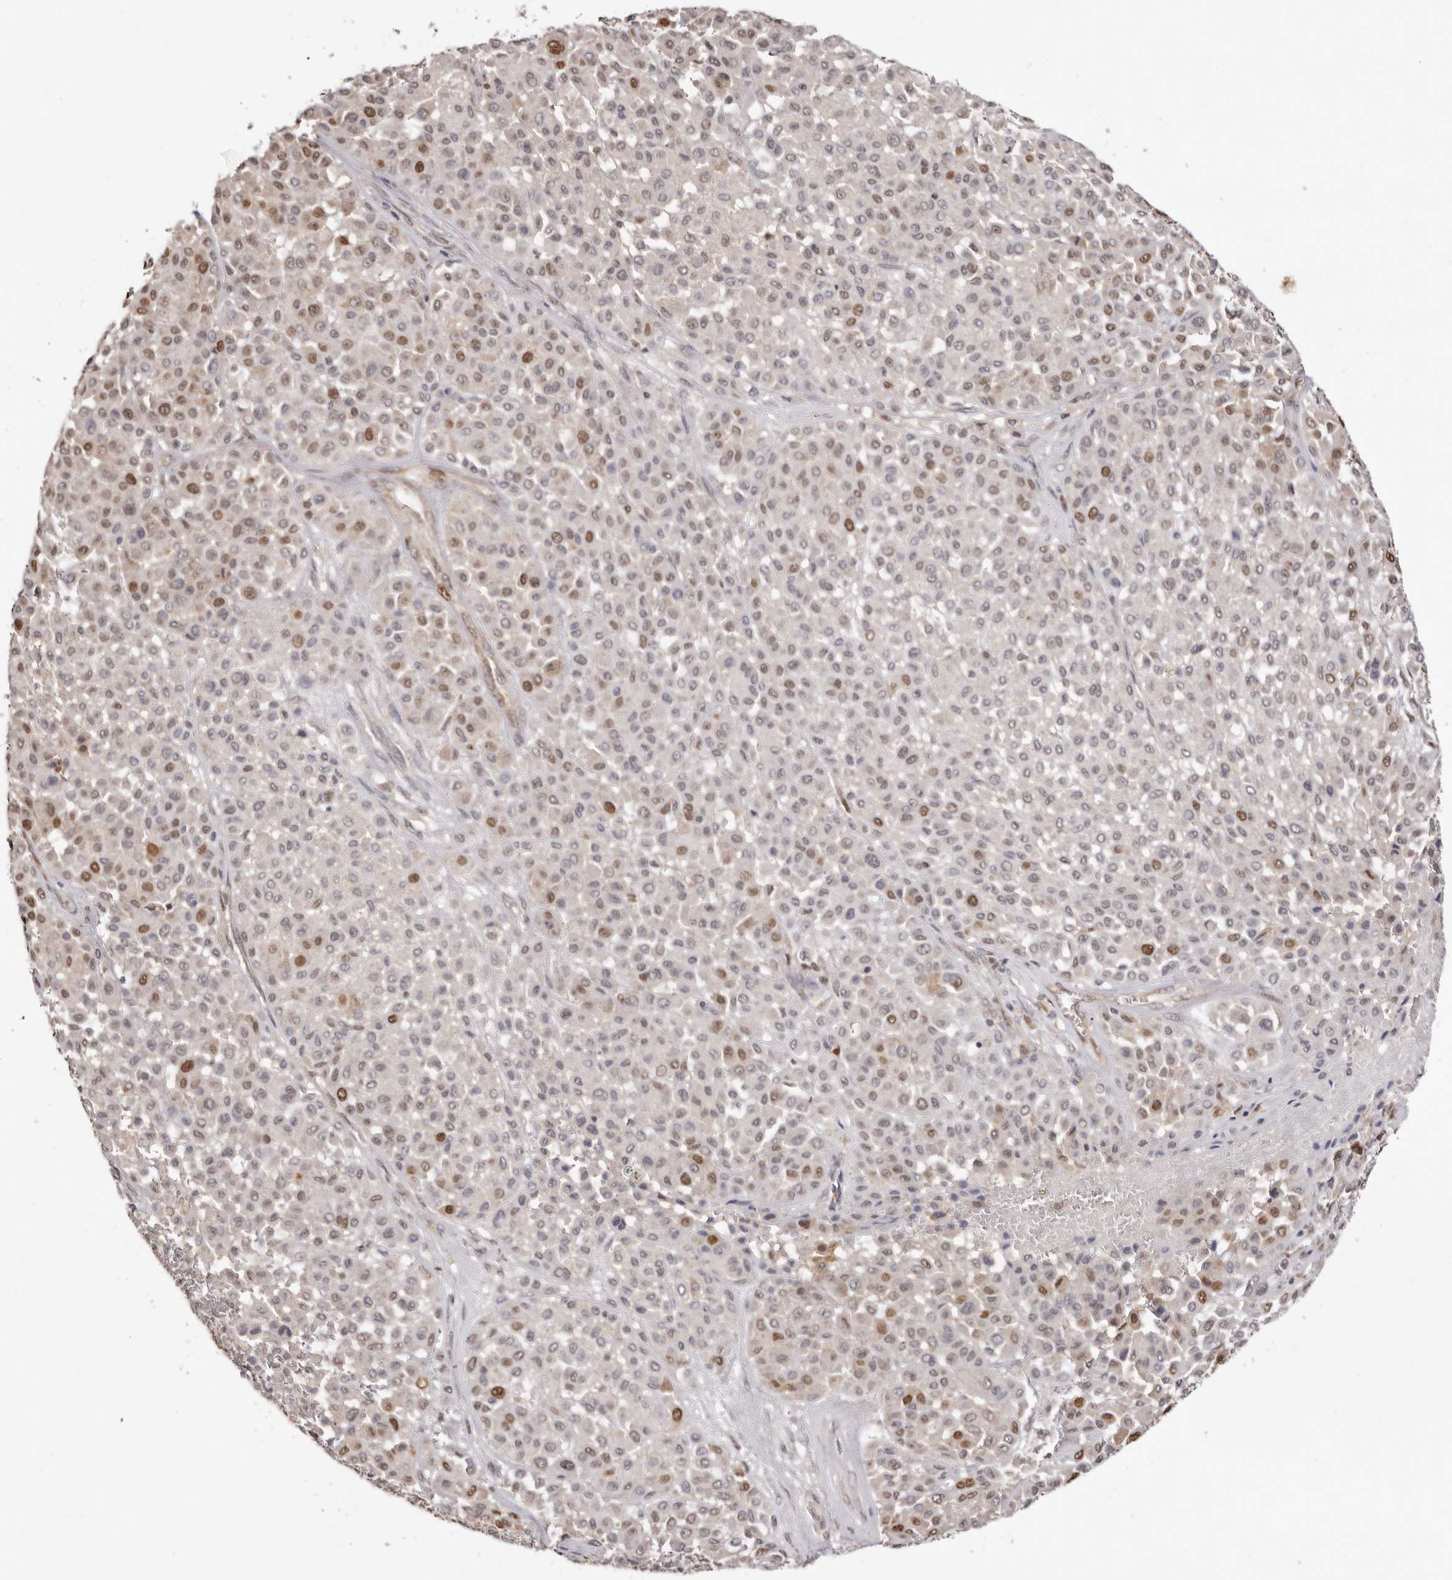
{"staining": {"intensity": "moderate", "quantity": "25%-75%", "location": "nuclear"}, "tissue": "melanoma", "cell_type": "Tumor cells", "image_type": "cancer", "snomed": [{"axis": "morphology", "description": "Malignant melanoma, Metastatic site"}, {"axis": "topography", "description": "Soft tissue"}], "caption": "Protein analysis of malignant melanoma (metastatic site) tissue exhibits moderate nuclear staining in approximately 25%-75% of tumor cells. (Stains: DAB in brown, nuclei in blue, Microscopy: brightfield microscopy at high magnification).", "gene": "NOTCH1", "patient": {"sex": "male", "age": 41}}